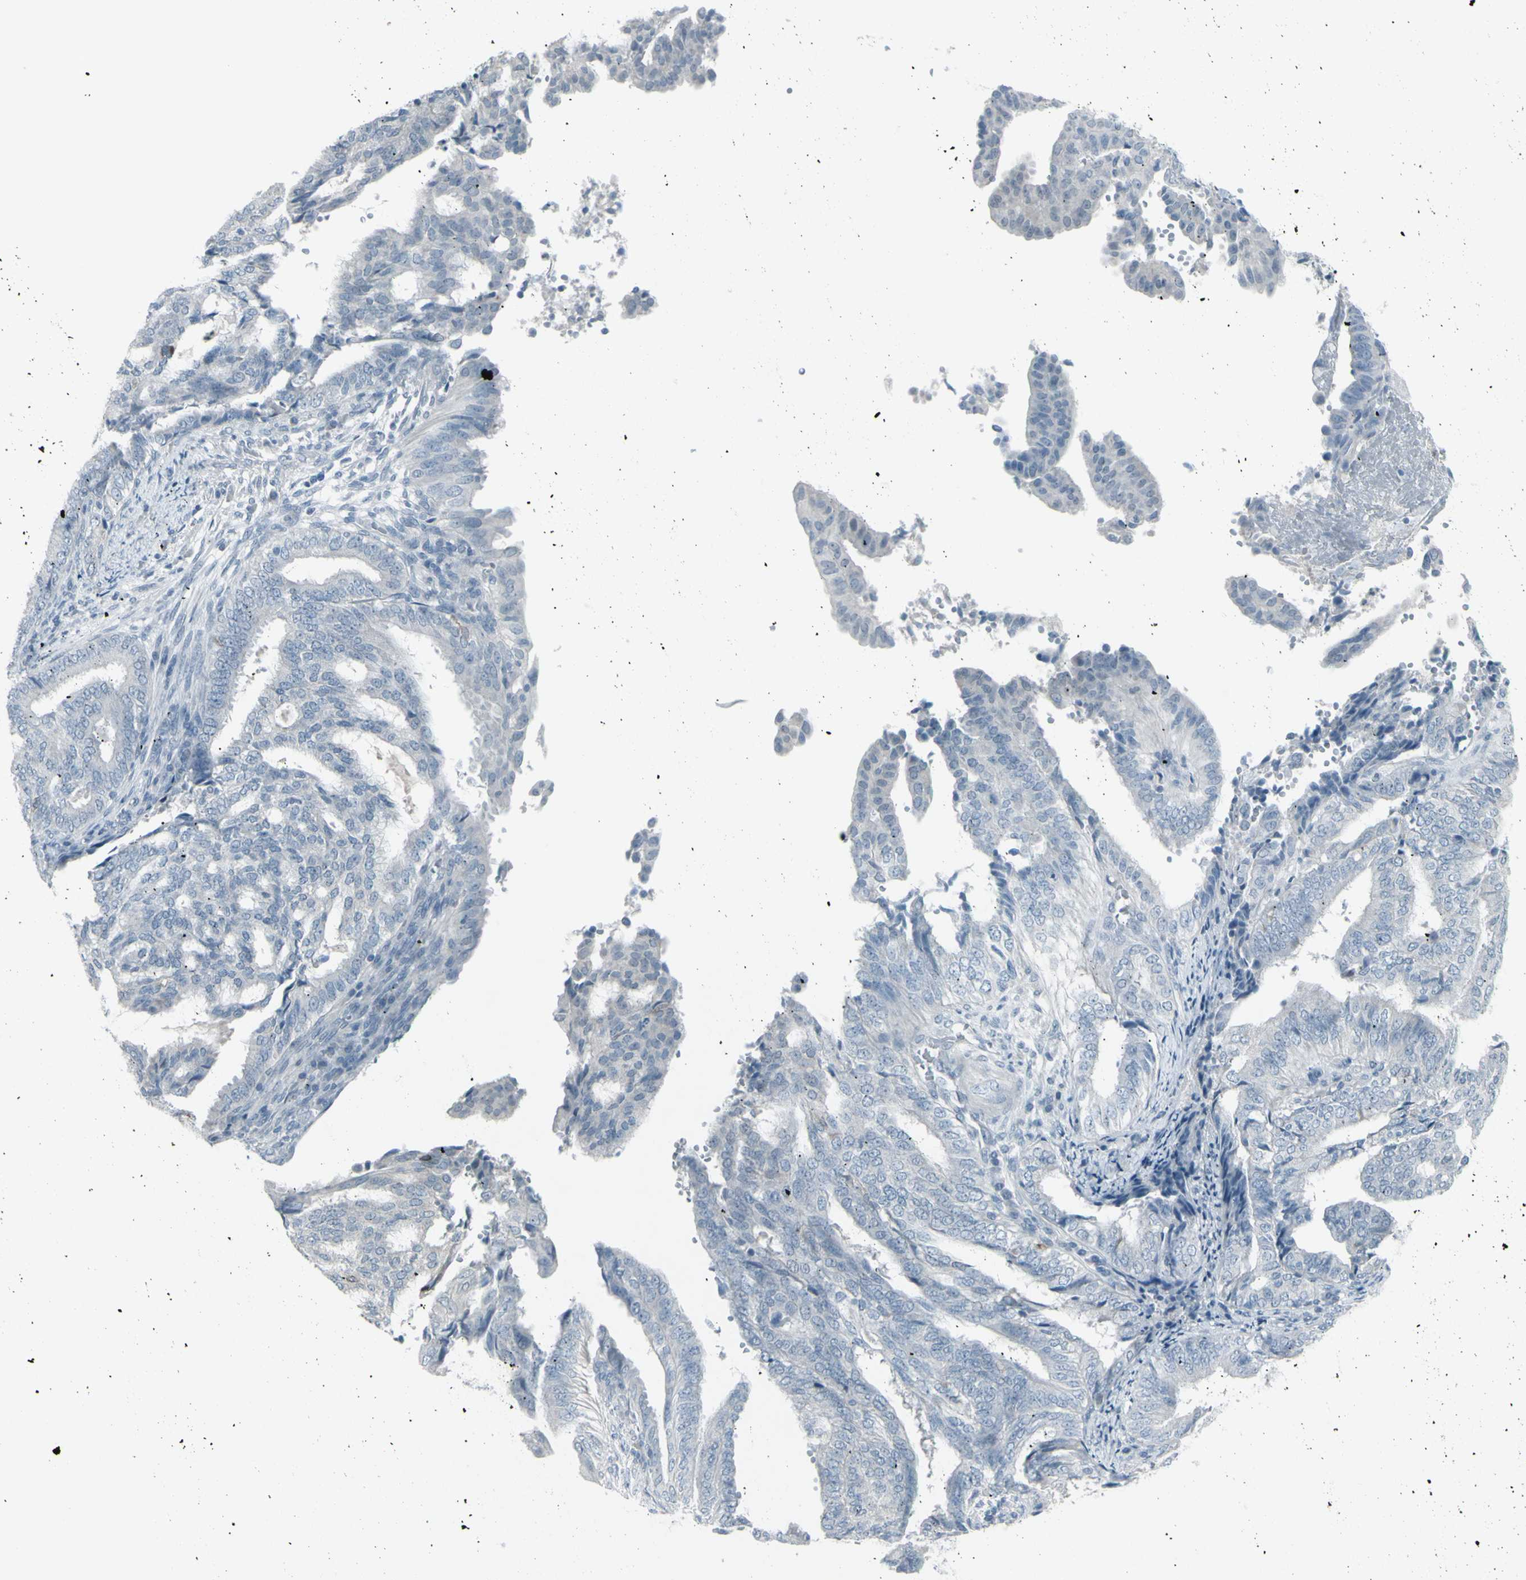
{"staining": {"intensity": "negative", "quantity": "none", "location": "none"}, "tissue": "endometrial cancer", "cell_type": "Tumor cells", "image_type": "cancer", "snomed": [{"axis": "morphology", "description": "Adenocarcinoma, NOS"}, {"axis": "topography", "description": "Endometrium"}], "caption": "High magnification brightfield microscopy of adenocarcinoma (endometrial) stained with DAB (brown) and counterstained with hematoxylin (blue): tumor cells show no significant staining. Nuclei are stained in blue.", "gene": "RAB3A", "patient": {"sex": "female", "age": 58}}